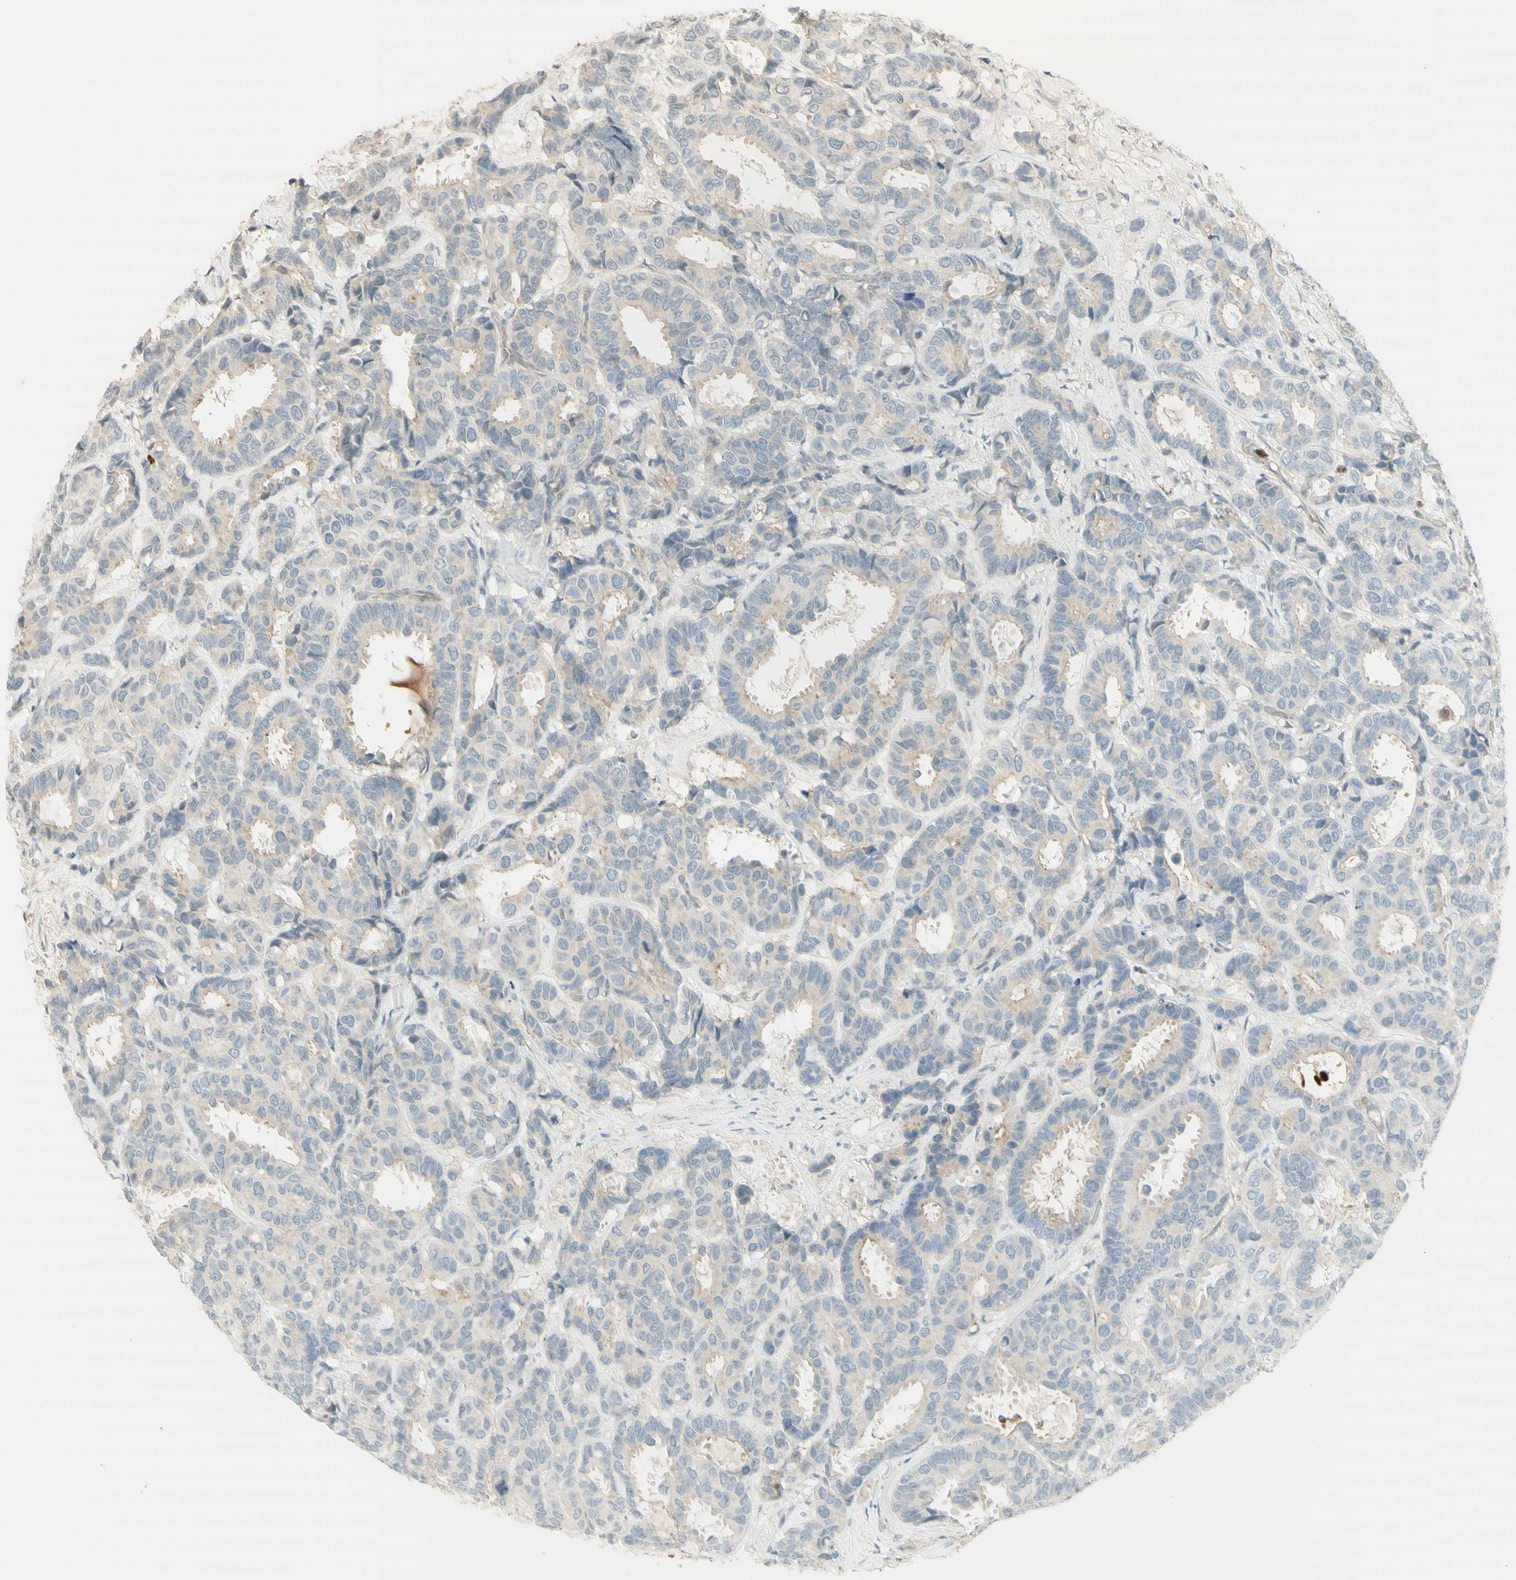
{"staining": {"intensity": "weak", "quantity": ">75%", "location": "cytoplasmic/membranous"}, "tissue": "breast cancer", "cell_type": "Tumor cells", "image_type": "cancer", "snomed": [{"axis": "morphology", "description": "Duct carcinoma"}, {"axis": "topography", "description": "Breast"}], "caption": "Protein staining of breast cancer tissue demonstrates weak cytoplasmic/membranous expression in approximately >75% of tumor cells.", "gene": "NID1", "patient": {"sex": "female", "age": 87}}